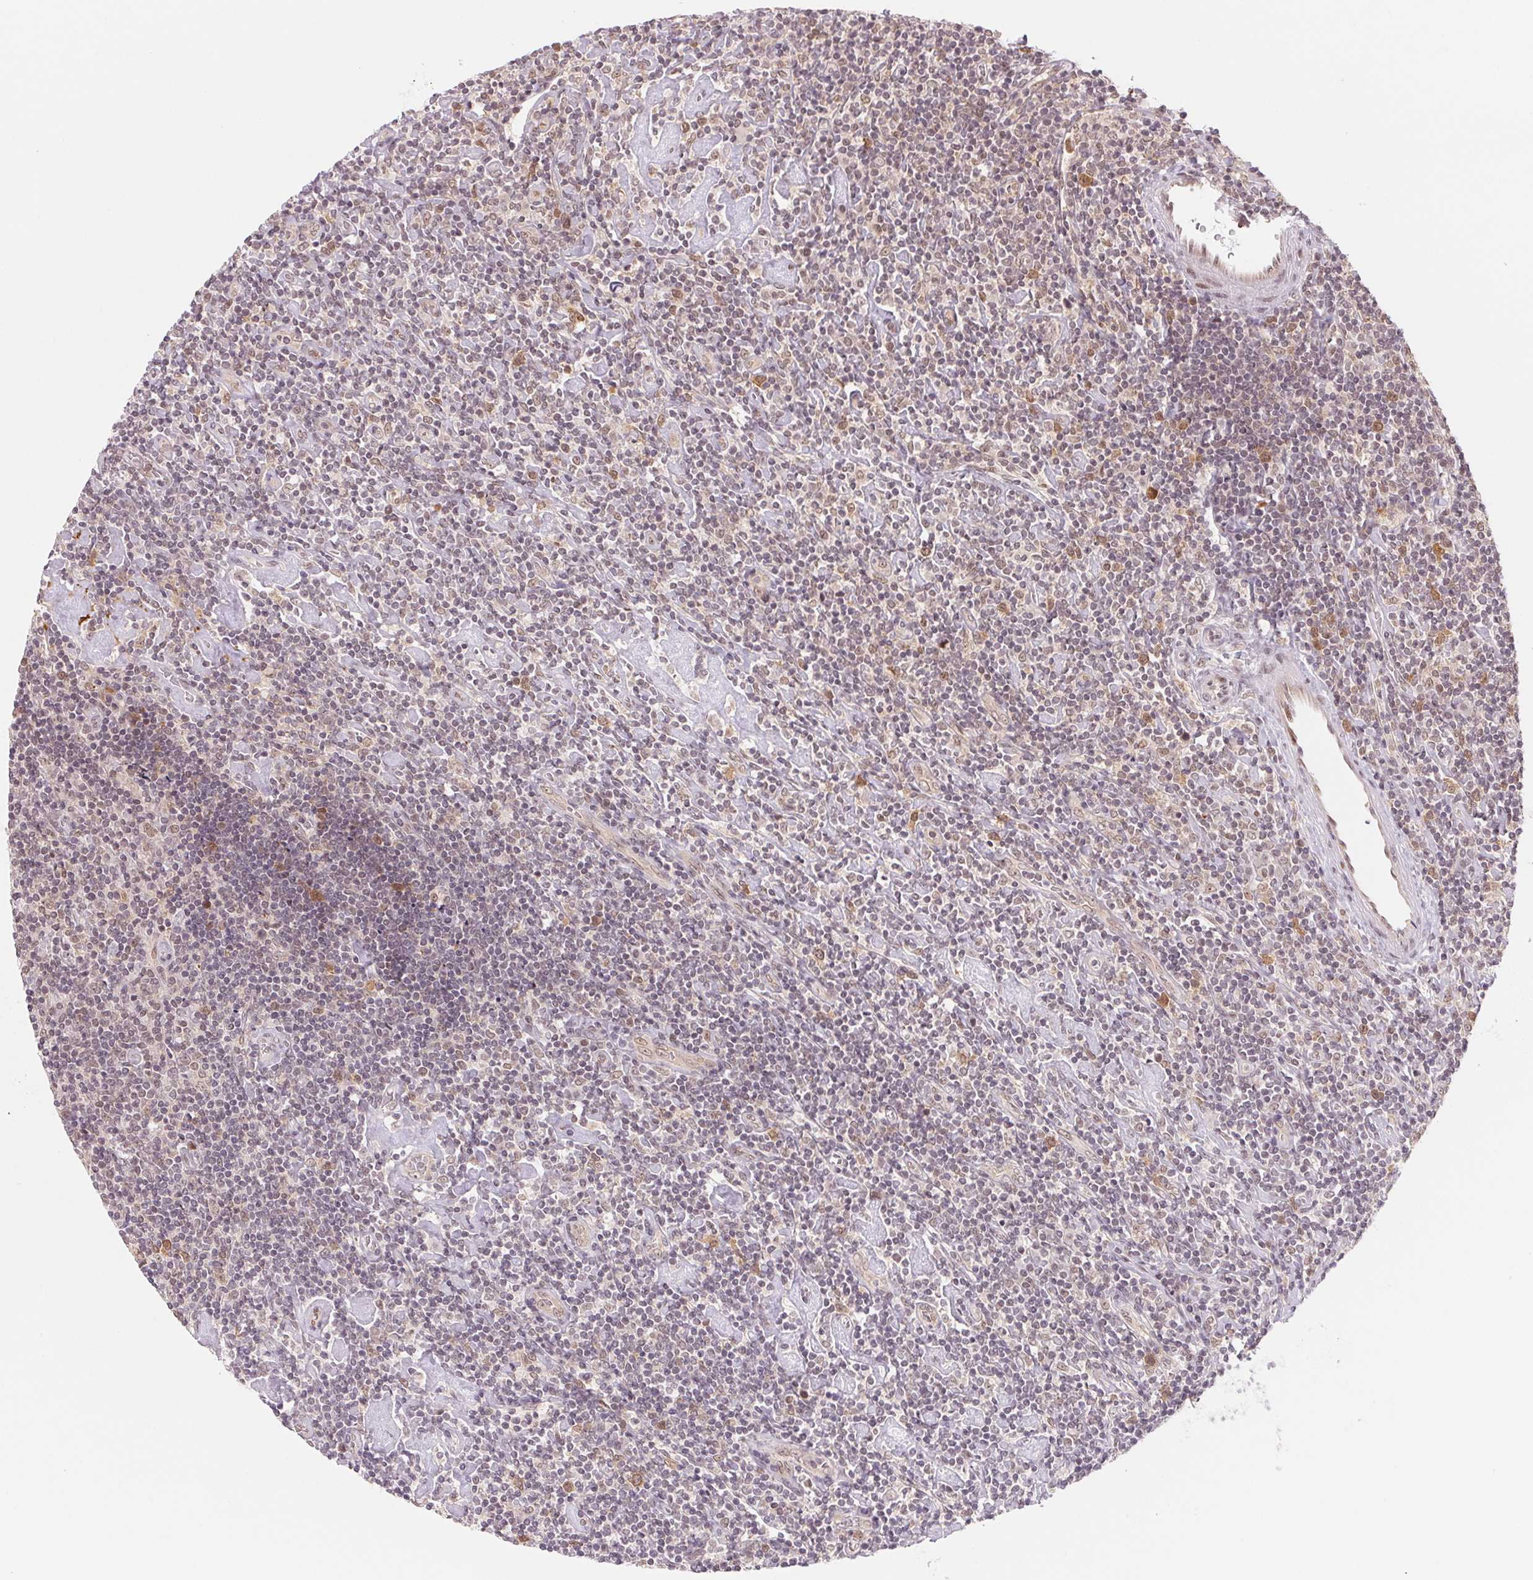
{"staining": {"intensity": "moderate", "quantity": "25%-75%", "location": "cytoplasmic/membranous,nuclear"}, "tissue": "lymphoma", "cell_type": "Tumor cells", "image_type": "cancer", "snomed": [{"axis": "morphology", "description": "Hodgkin's disease, NOS"}, {"axis": "topography", "description": "Lymph node"}], "caption": "A brown stain shows moderate cytoplasmic/membranous and nuclear positivity of a protein in Hodgkin's disease tumor cells.", "gene": "DNAJB6", "patient": {"sex": "male", "age": 40}}